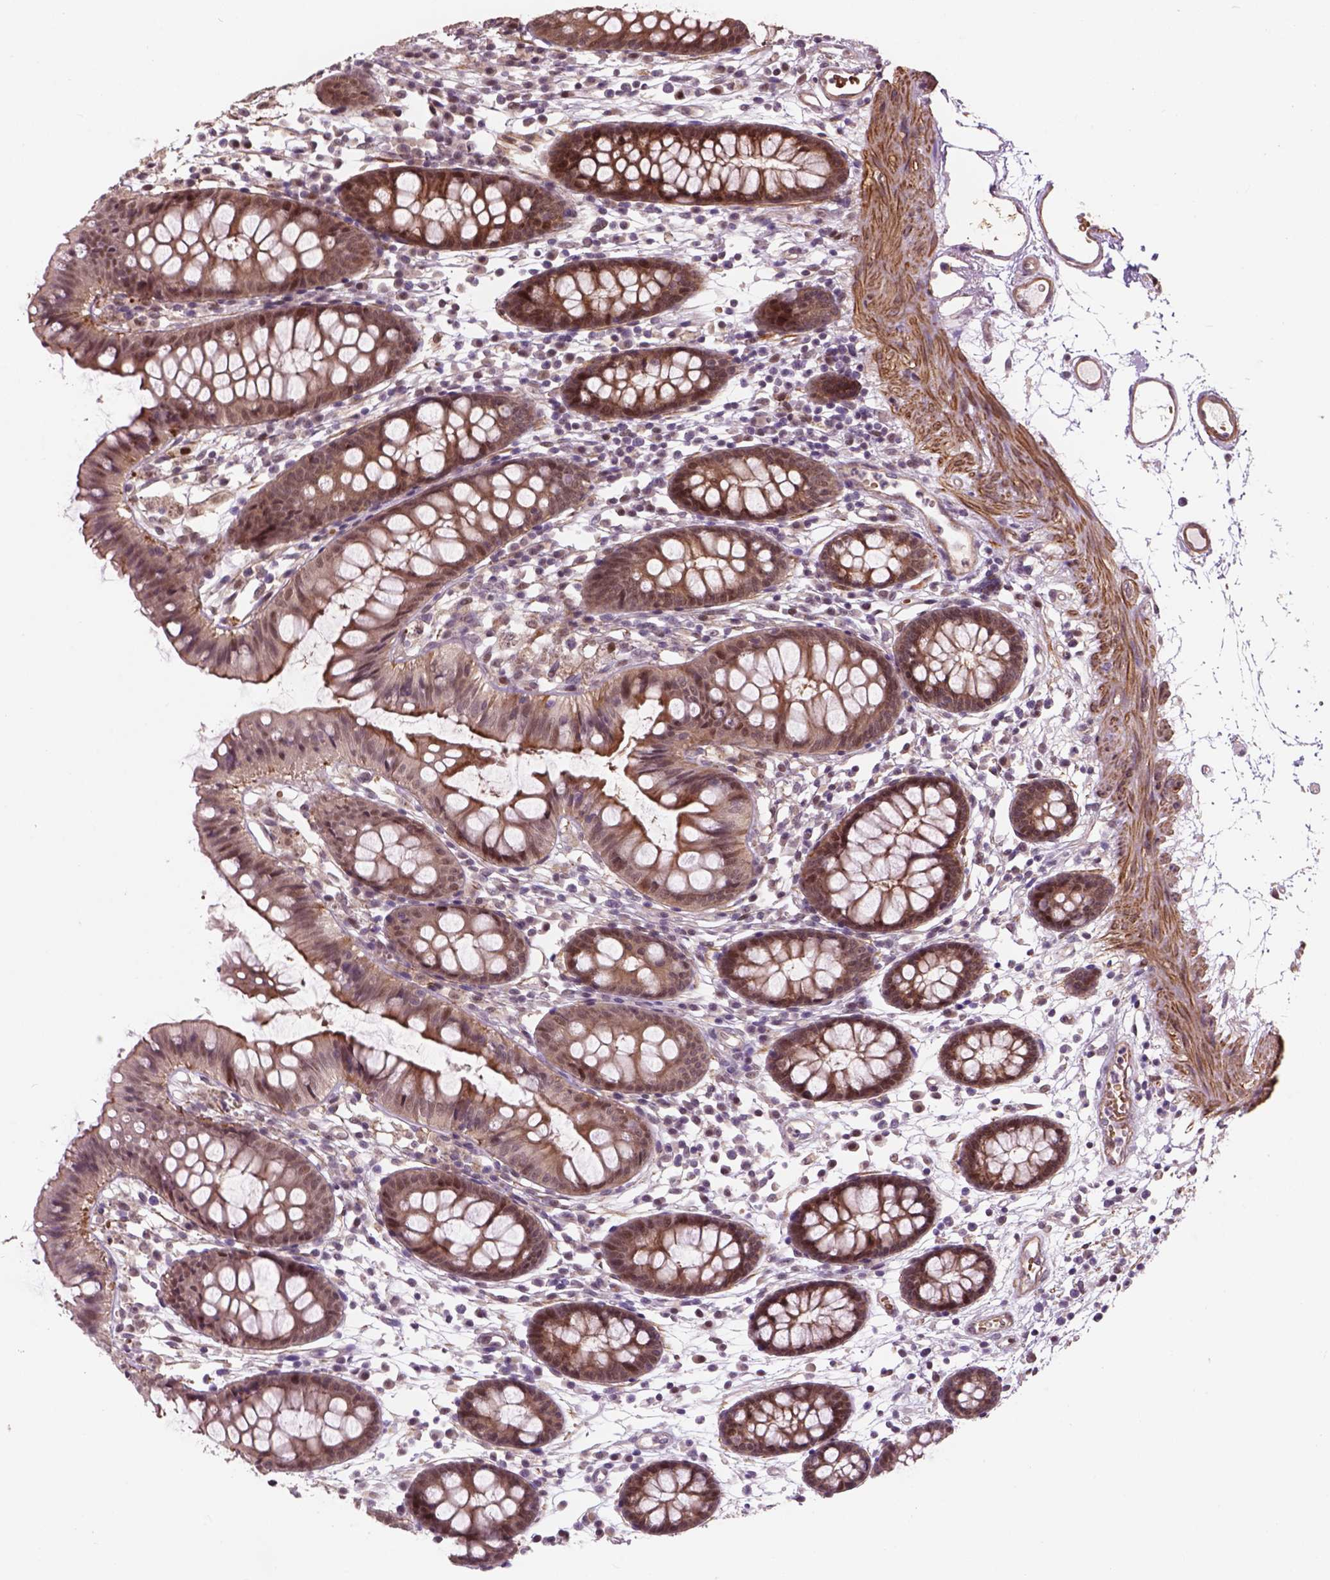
{"staining": {"intensity": "moderate", "quantity": ">75%", "location": "cytoplasmic/membranous"}, "tissue": "colon", "cell_type": "Endothelial cells", "image_type": "normal", "snomed": [{"axis": "morphology", "description": "Normal tissue, NOS"}, {"axis": "topography", "description": "Colon"}], "caption": "High-power microscopy captured an immunohistochemistry (IHC) image of unremarkable colon, revealing moderate cytoplasmic/membranous positivity in about >75% of endothelial cells. (IHC, brightfield microscopy, high magnification).", "gene": "PSMD11", "patient": {"sex": "female", "age": 84}}